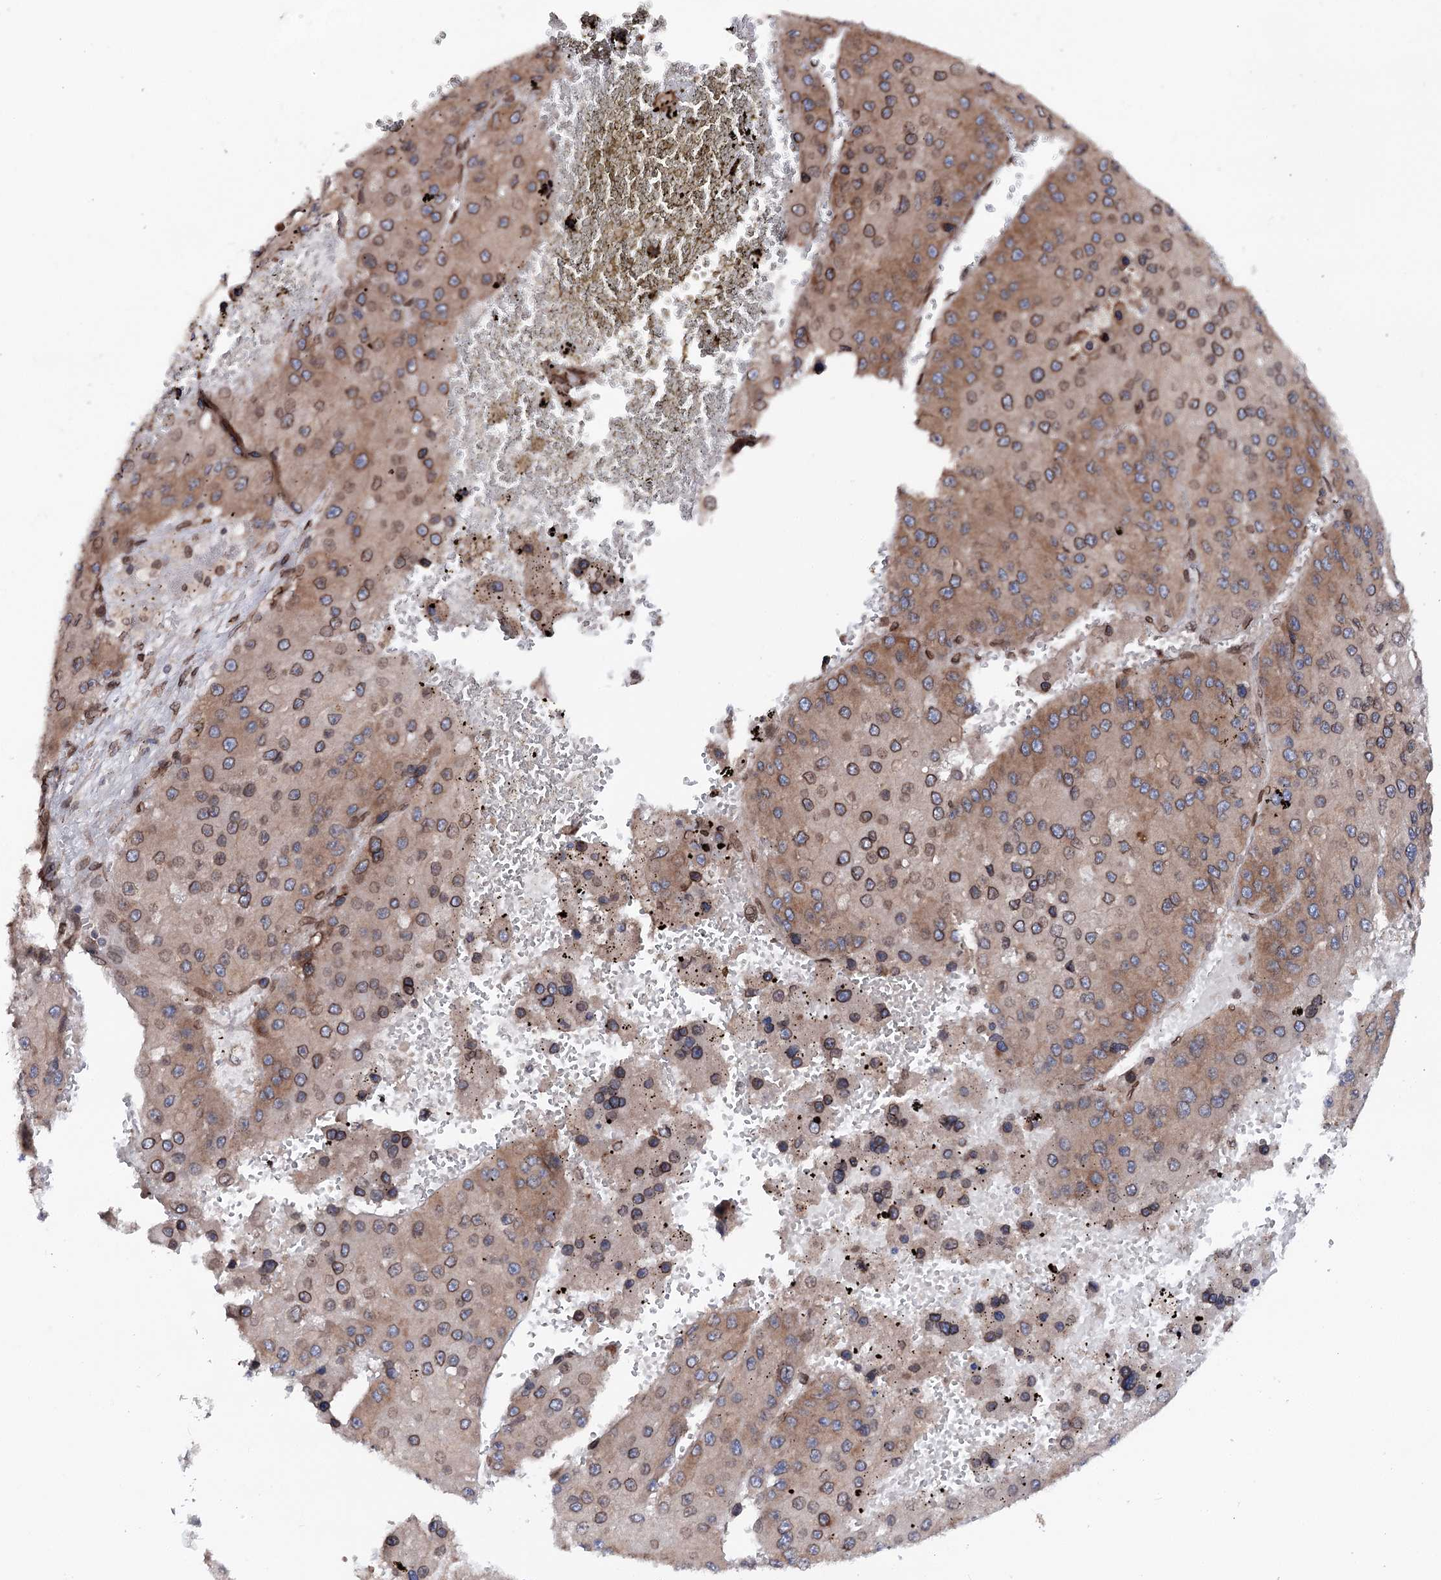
{"staining": {"intensity": "moderate", "quantity": ">75%", "location": "cytoplasmic/membranous,nuclear"}, "tissue": "liver cancer", "cell_type": "Tumor cells", "image_type": "cancer", "snomed": [{"axis": "morphology", "description": "Carcinoma, Hepatocellular, NOS"}, {"axis": "topography", "description": "Liver"}], "caption": "The photomicrograph shows a brown stain indicating the presence of a protein in the cytoplasmic/membranous and nuclear of tumor cells in liver cancer (hepatocellular carcinoma). Nuclei are stained in blue.", "gene": "FGFR1OP2", "patient": {"sex": "female", "age": 73}}